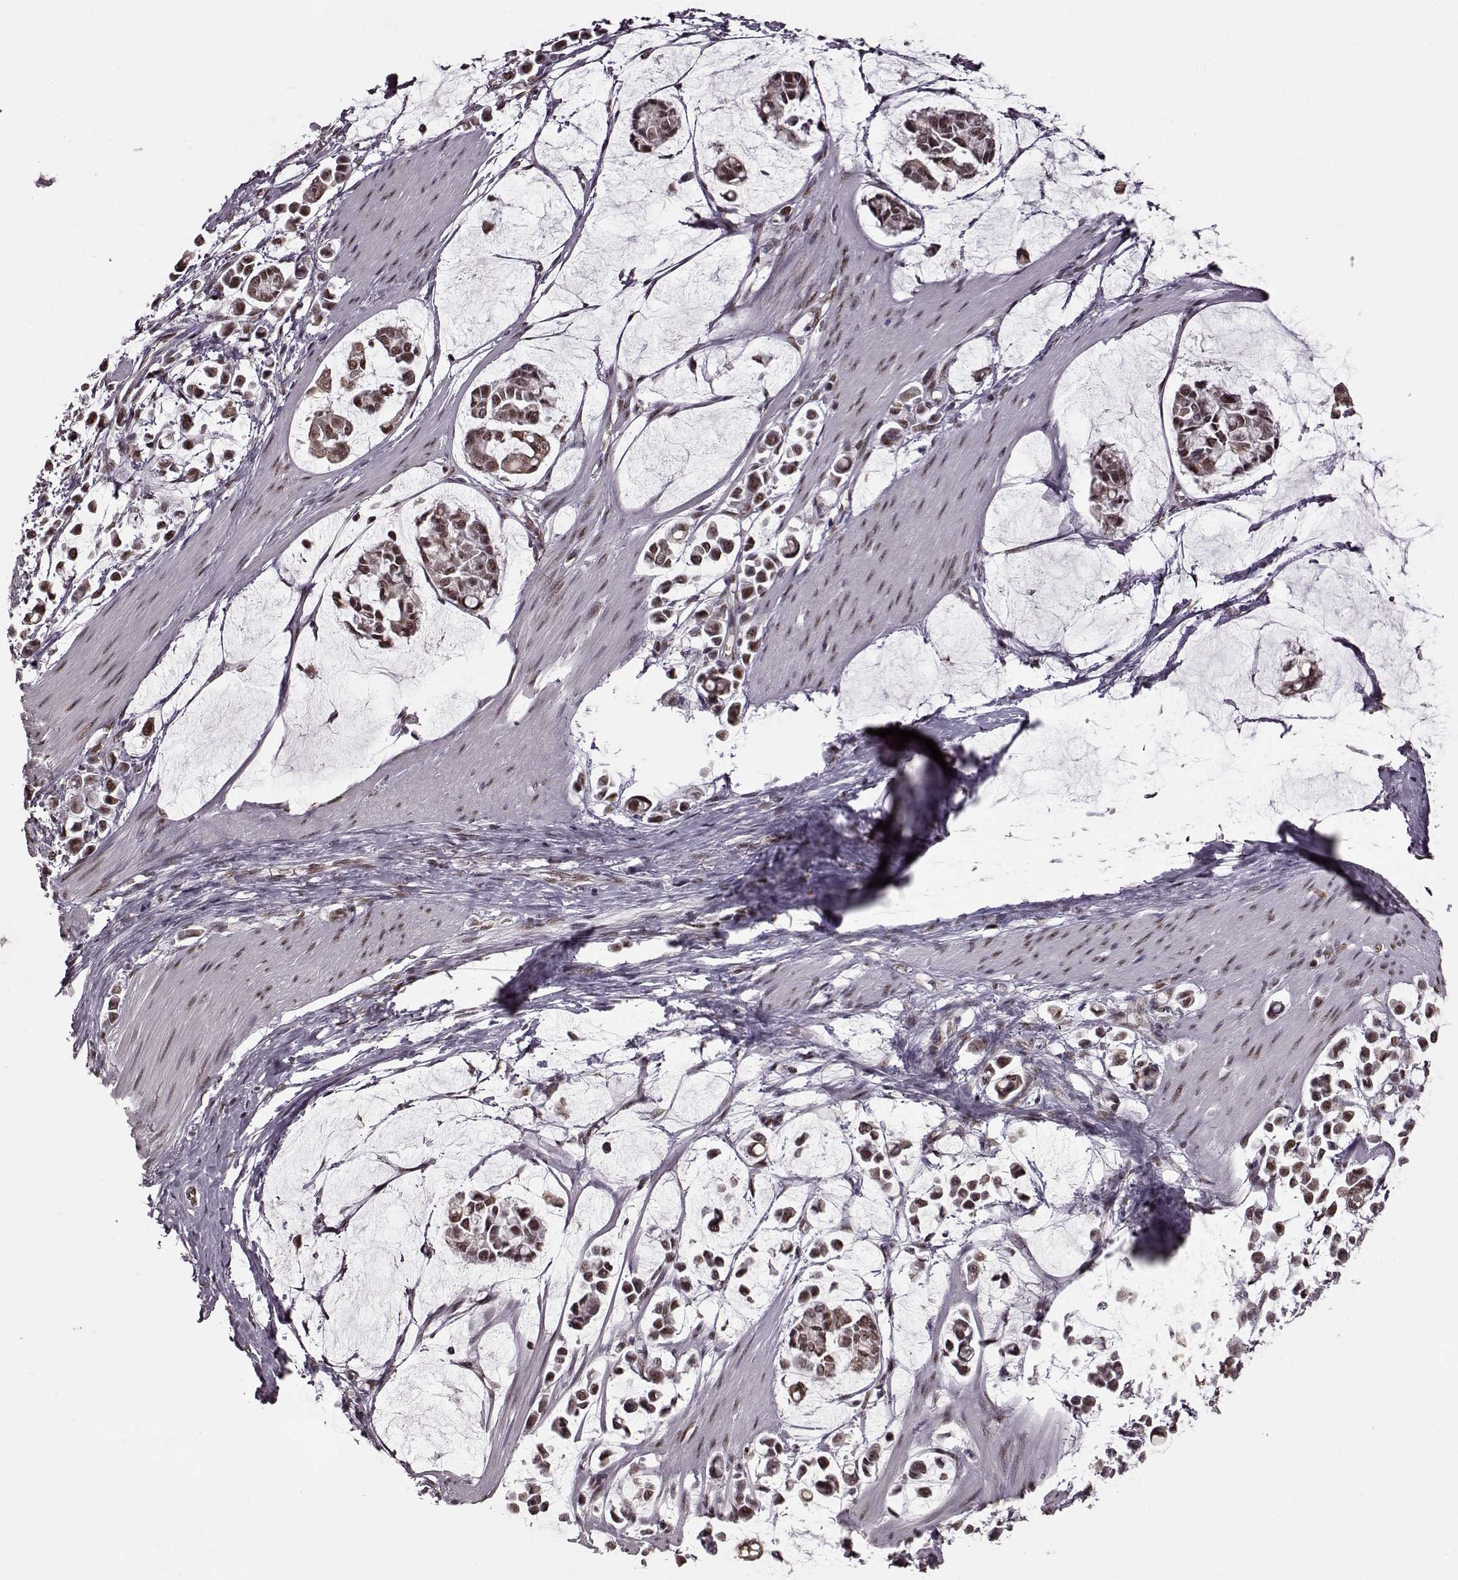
{"staining": {"intensity": "moderate", "quantity": ">75%", "location": "nuclear"}, "tissue": "stomach cancer", "cell_type": "Tumor cells", "image_type": "cancer", "snomed": [{"axis": "morphology", "description": "Adenocarcinoma, NOS"}, {"axis": "topography", "description": "Stomach"}], "caption": "The immunohistochemical stain highlights moderate nuclear expression in tumor cells of adenocarcinoma (stomach) tissue. Nuclei are stained in blue.", "gene": "FTO", "patient": {"sex": "male", "age": 82}}